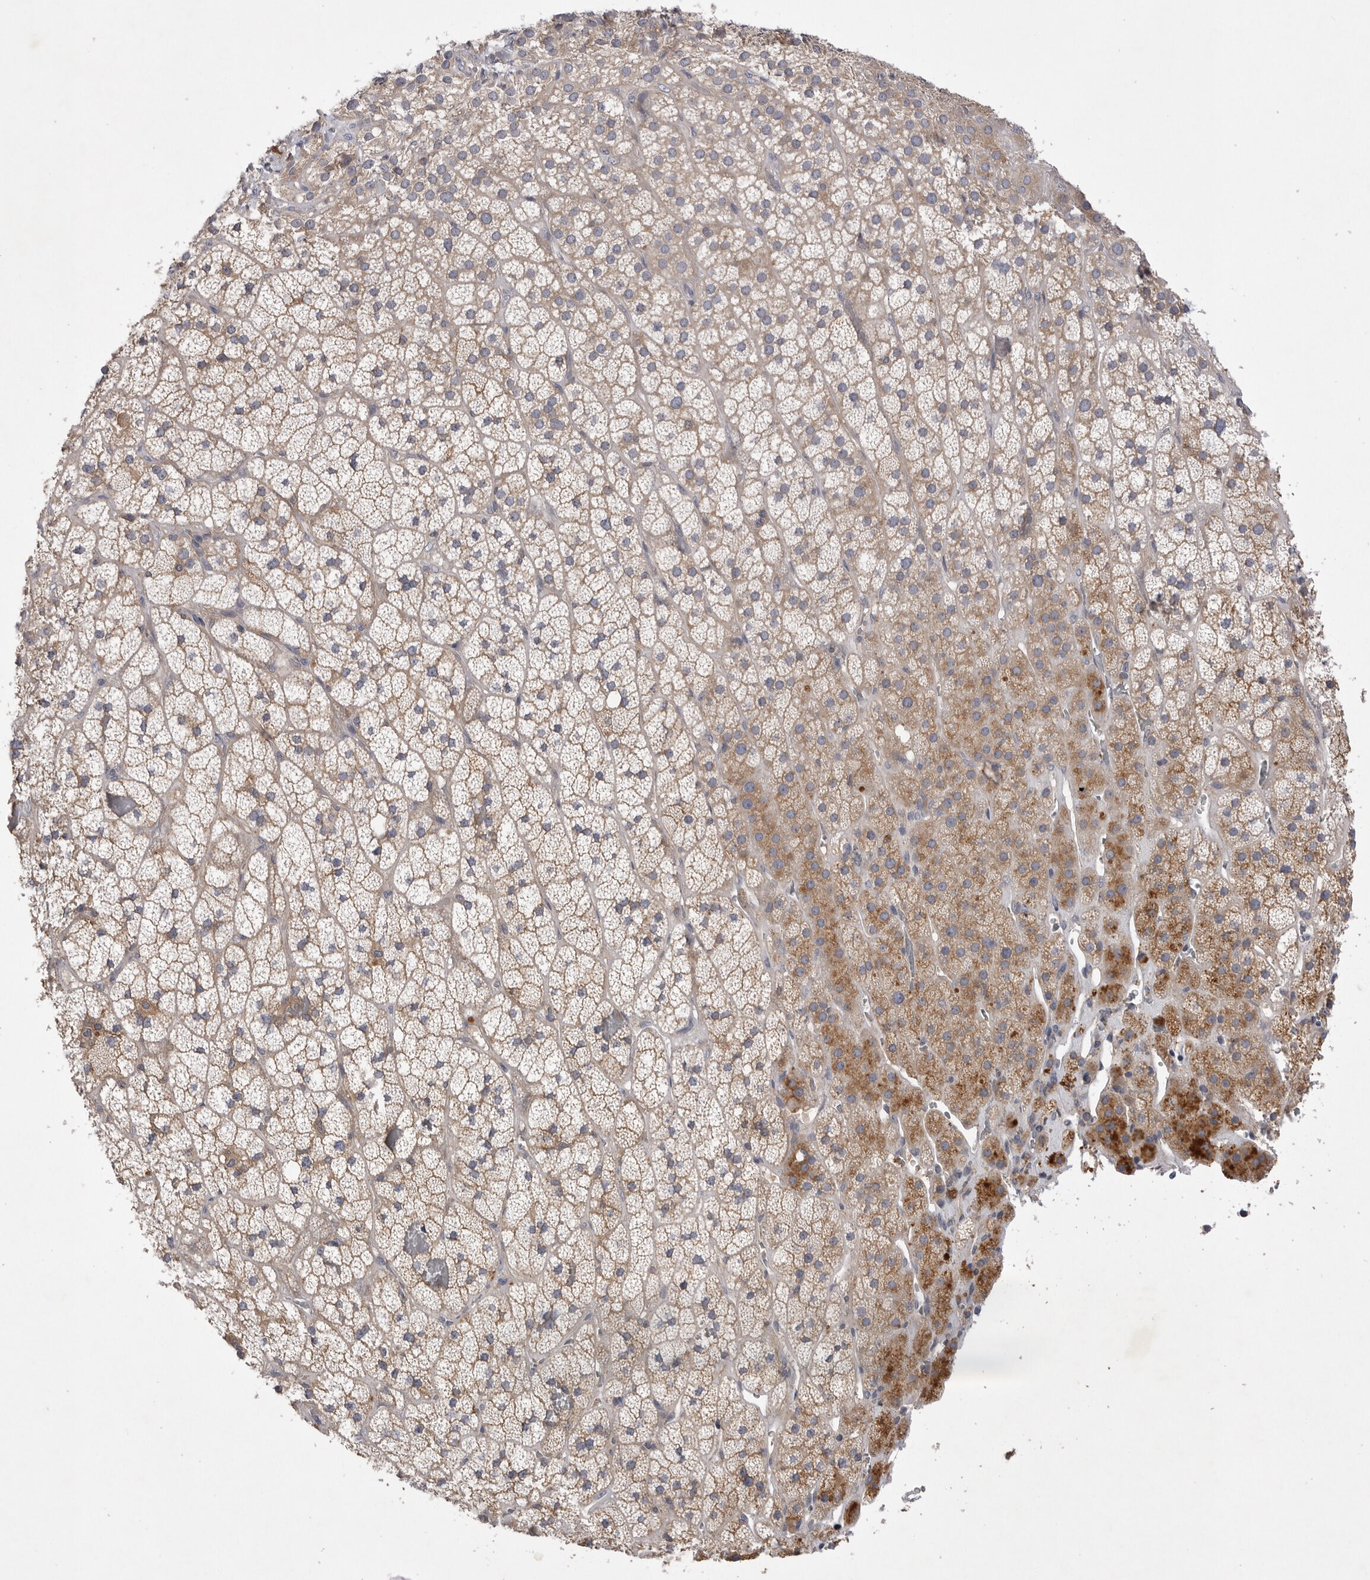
{"staining": {"intensity": "moderate", "quantity": ">75%", "location": "cytoplasmic/membranous"}, "tissue": "adrenal gland", "cell_type": "Glandular cells", "image_type": "normal", "snomed": [{"axis": "morphology", "description": "Normal tissue, NOS"}, {"axis": "topography", "description": "Adrenal gland"}], "caption": "About >75% of glandular cells in benign human adrenal gland reveal moderate cytoplasmic/membranous protein staining as visualized by brown immunohistochemical staining.", "gene": "VAC14", "patient": {"sex": "male", "age": 57}}